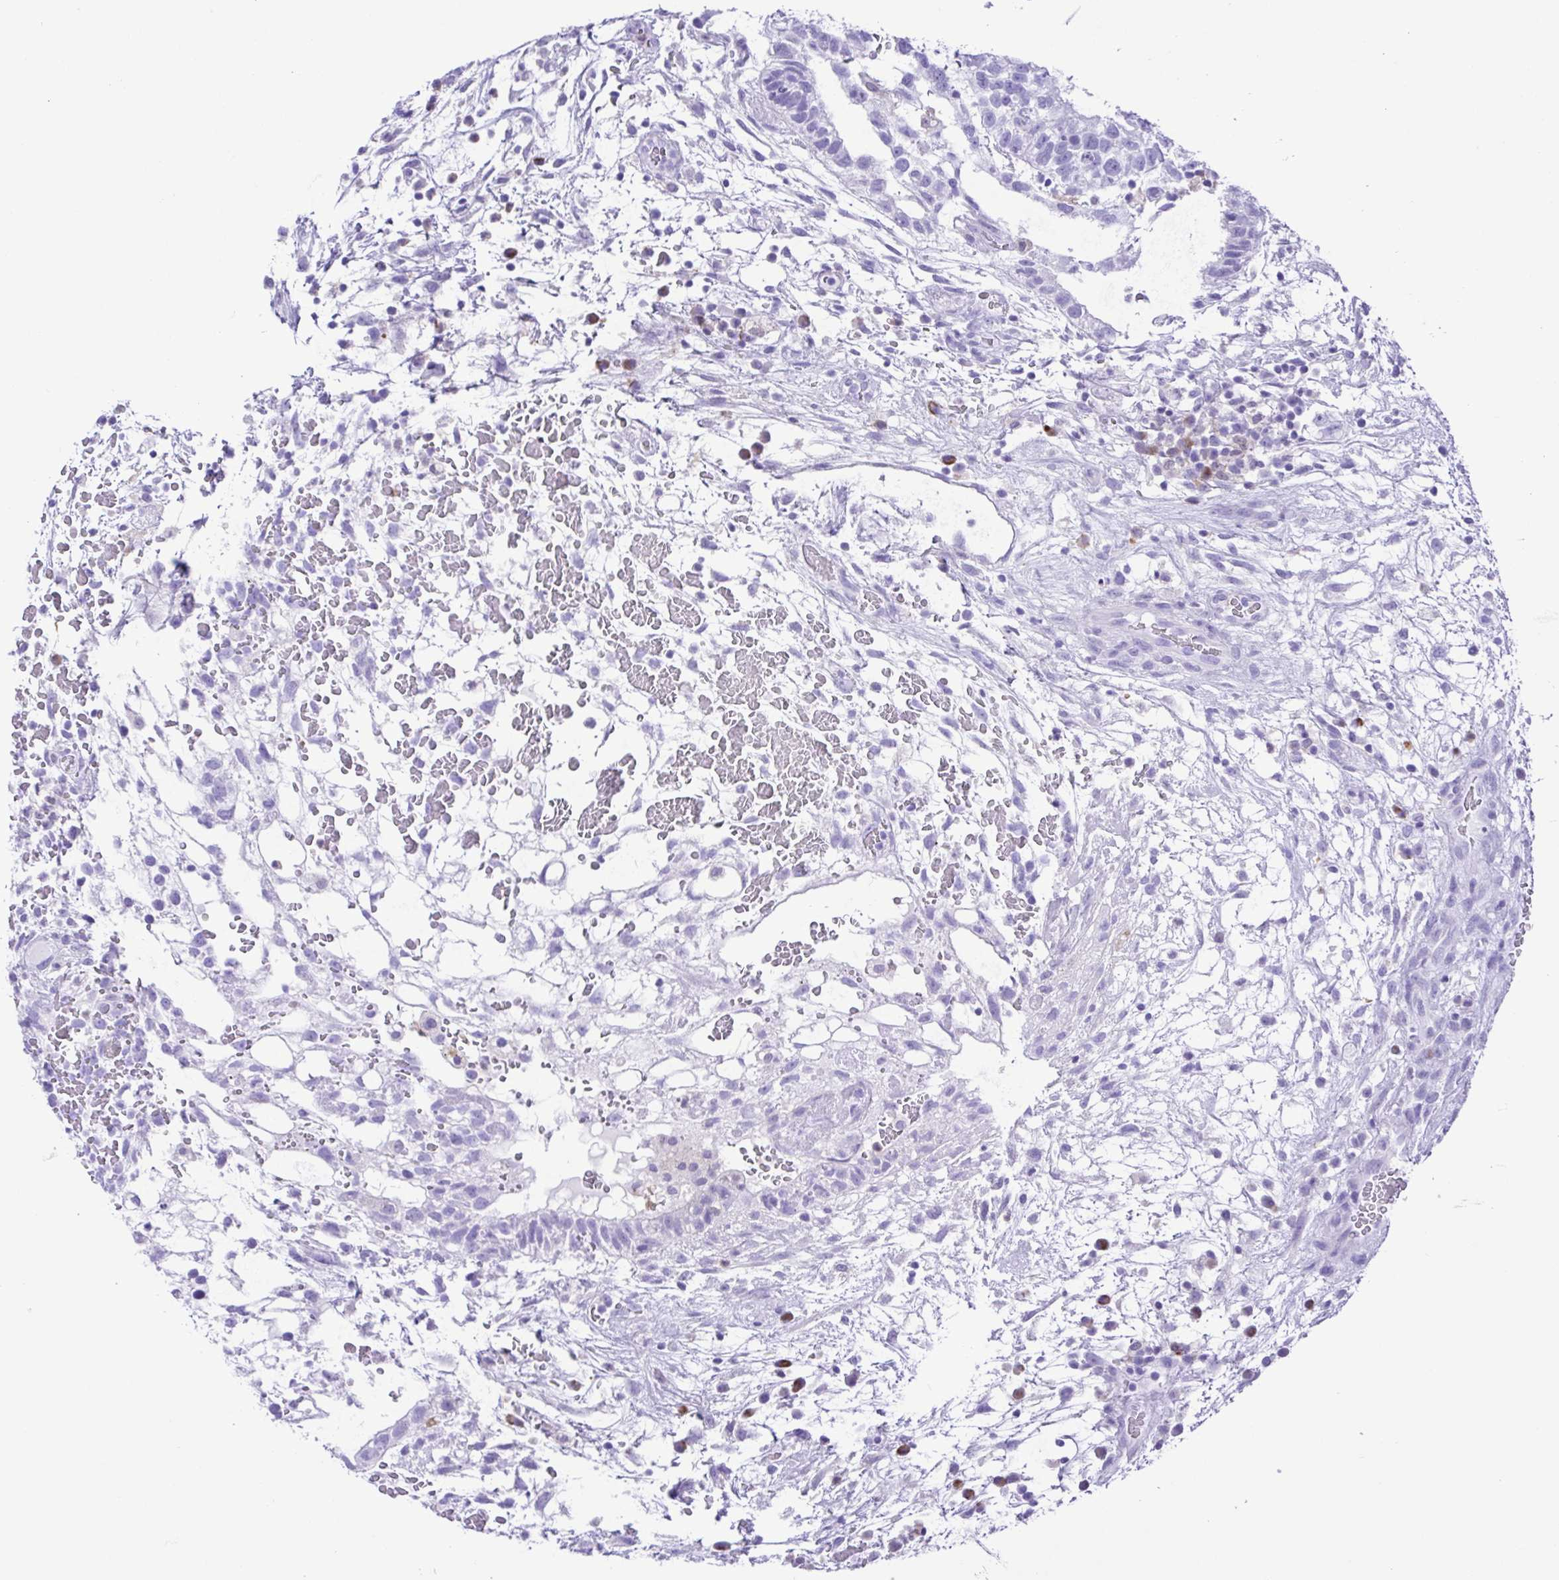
{"staining": {"intensity": "negative", "quantity": "none", "location": "none"}, "tissue": "testis cancer", "cell_type": "Tumor cells", "image_type": "cancer", "snomed": [{"axis": "morphology", "description": "Normal tissue, NOS"}, {"axis": "morphology", "description": "Carcinoma, Embryonal, NOS"}, {"axis": "topography", "description": "Testis"}], "caption": "An immunohistochemistry (IHC) micrograph of testis embryonal carcinoma is shown. There is no staining in tumor cells of testis embryonal carcinoma.", "gene": "GPR17", "patient": {"sex": "male", "age": 32}}